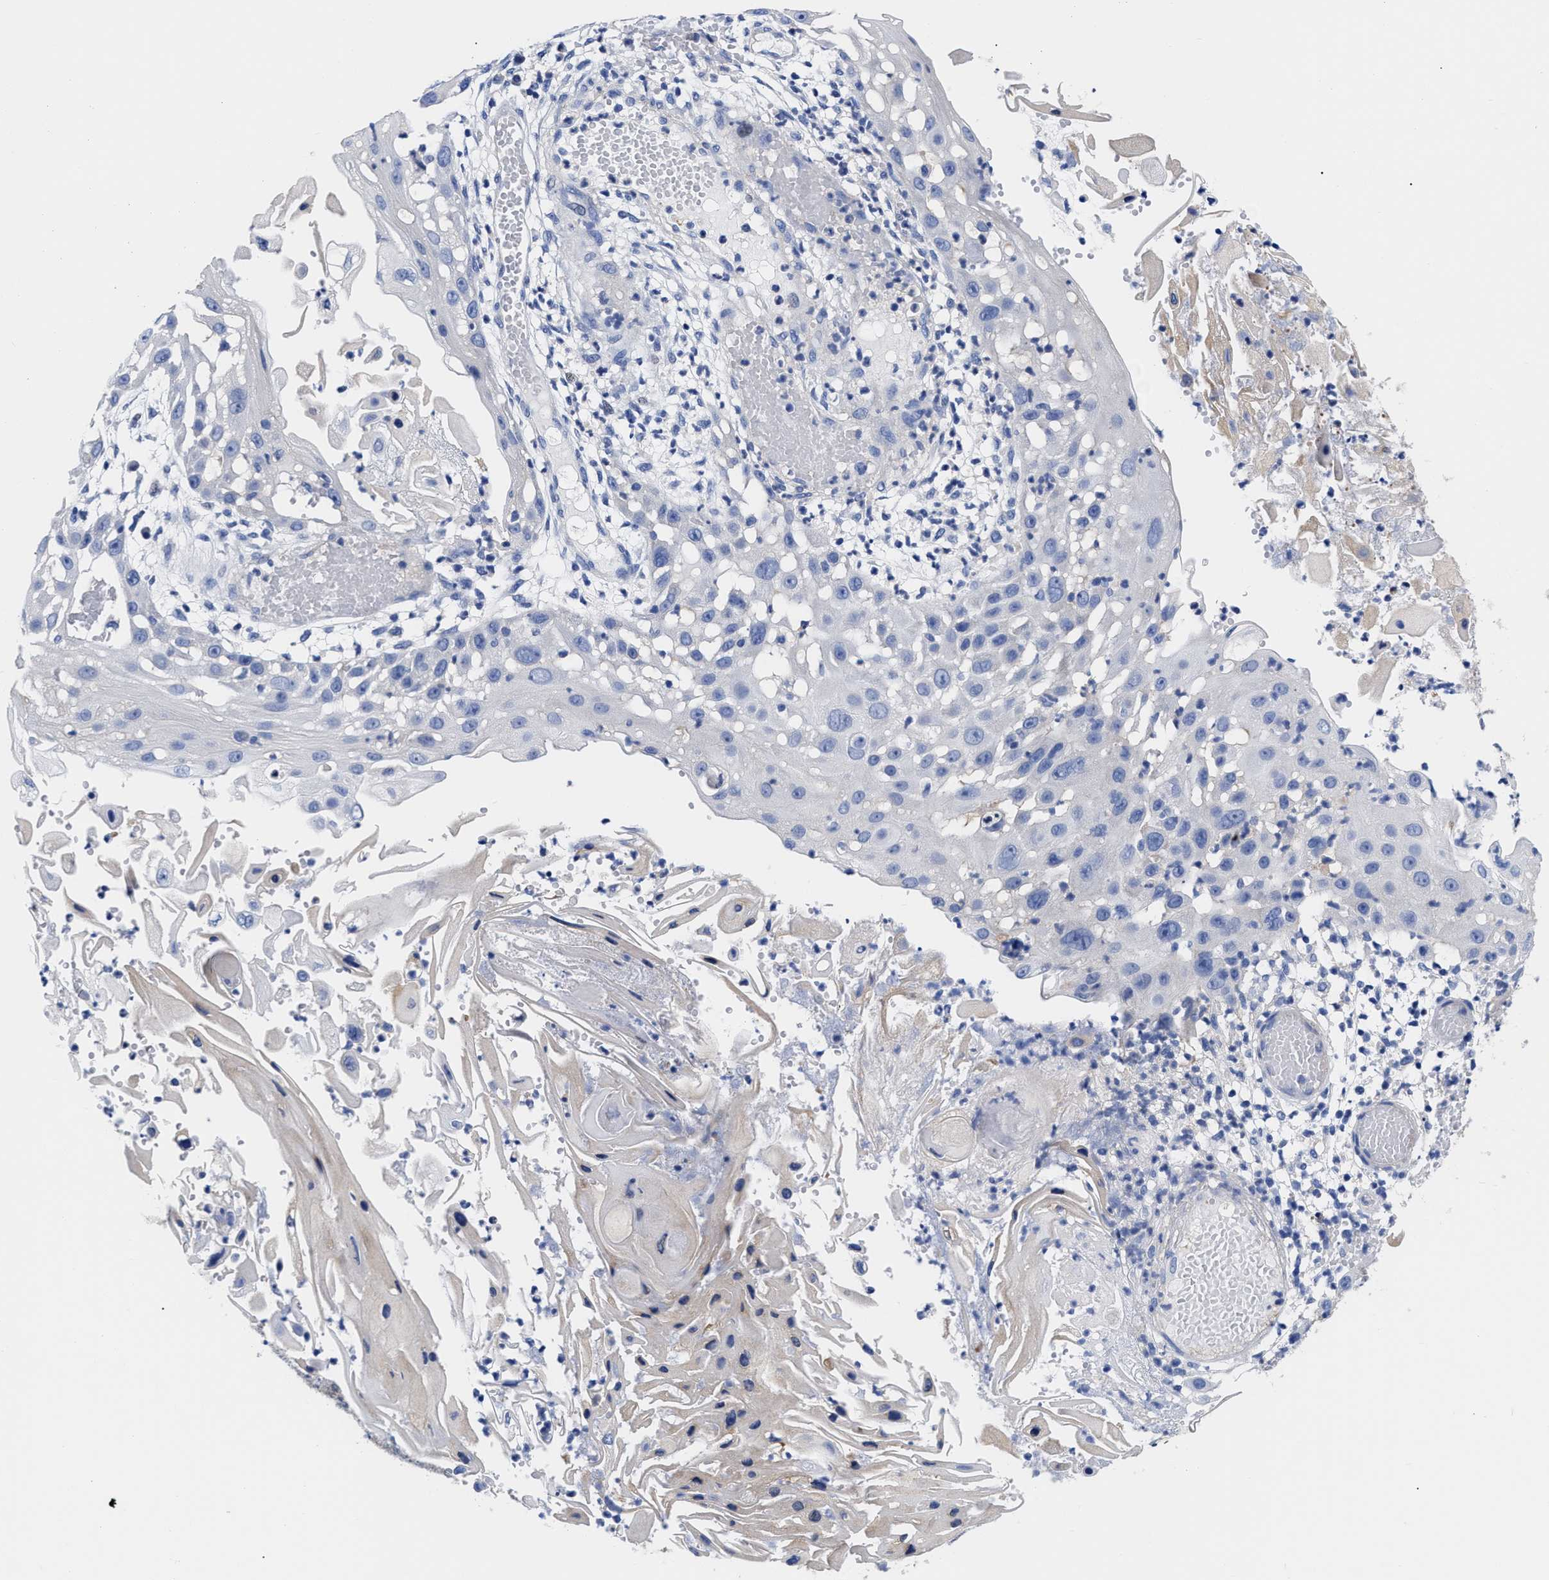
{"staining": {"intensity": "negative", "quantity": "none", "location": "none"}, "tissue": "skin cancer", "cell_type": "Tumor cells", "image_type": "cancer", "snomed": [{"axis": "morphology", "description": "Squamous cell carcinoma, NOS"}, {"axis": "topography", "description": "Skin"}], "caption": "Immunohistochemistry image of human squamous cell carcinoma (skin) stained for a protein (brown), which exhibits no staining in tumor cells.", "gene": "RBKS", "patient": {"sex": "female", "age": 44}}